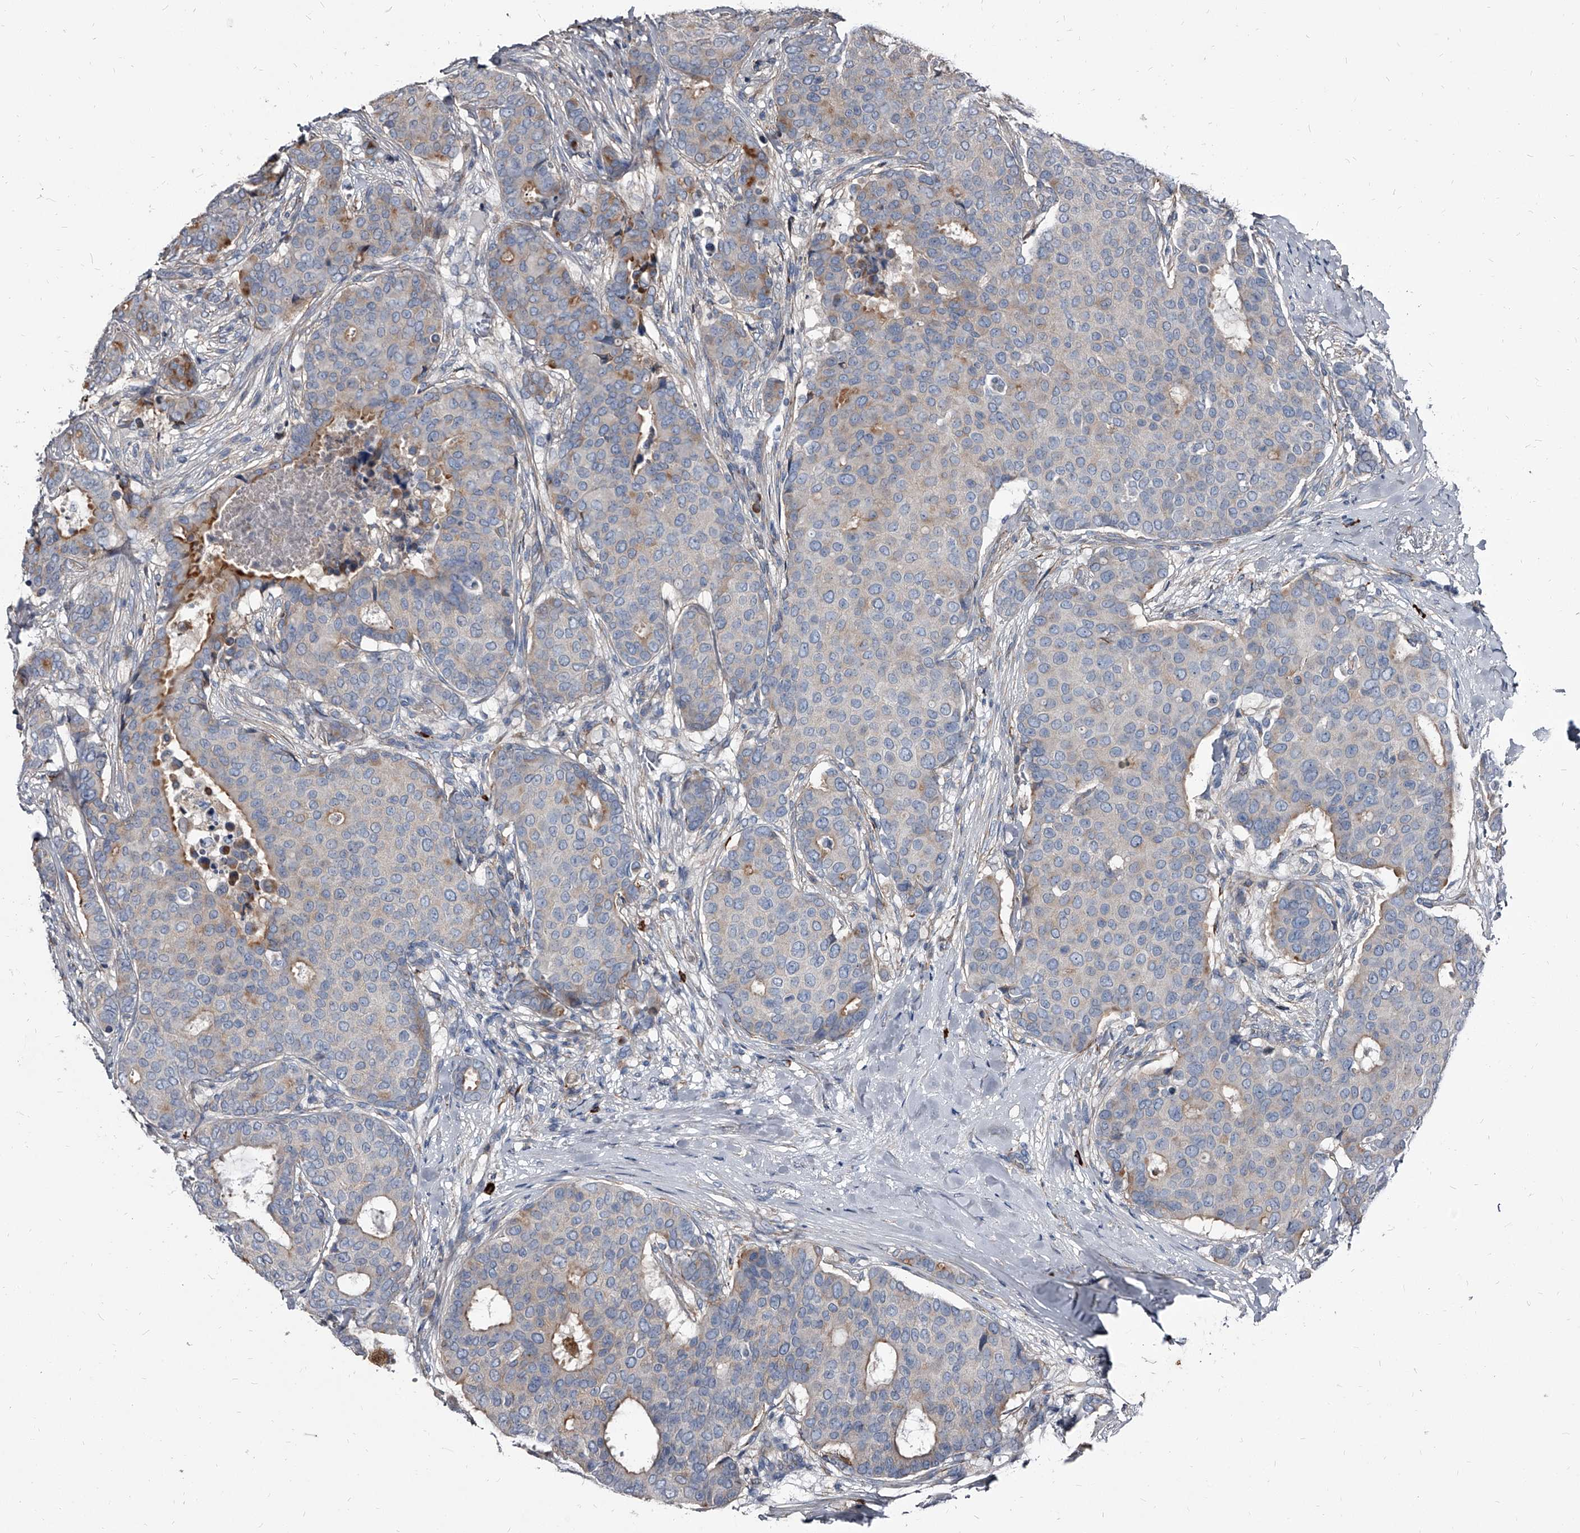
{"staining": {"intensity": "weak", "quantity": "<25%", "location": "cytoplasmic/membranous"}, "tissue": "breast cancer", "cell_type": "Tumor cells", "image_type": "cancer", "snomed": [{"axis": "morphology", "description": "Duct carcinoma"}, {"axis": "topography", "description": "Breast"}], "caption": "A micrograph of breast infiltrating ductal carcinoma stained for a protein demonstrates no brown staining in tumor cells.", "gene": "PGLYRP3", "patient": {"sex": "female", "age": 75}}